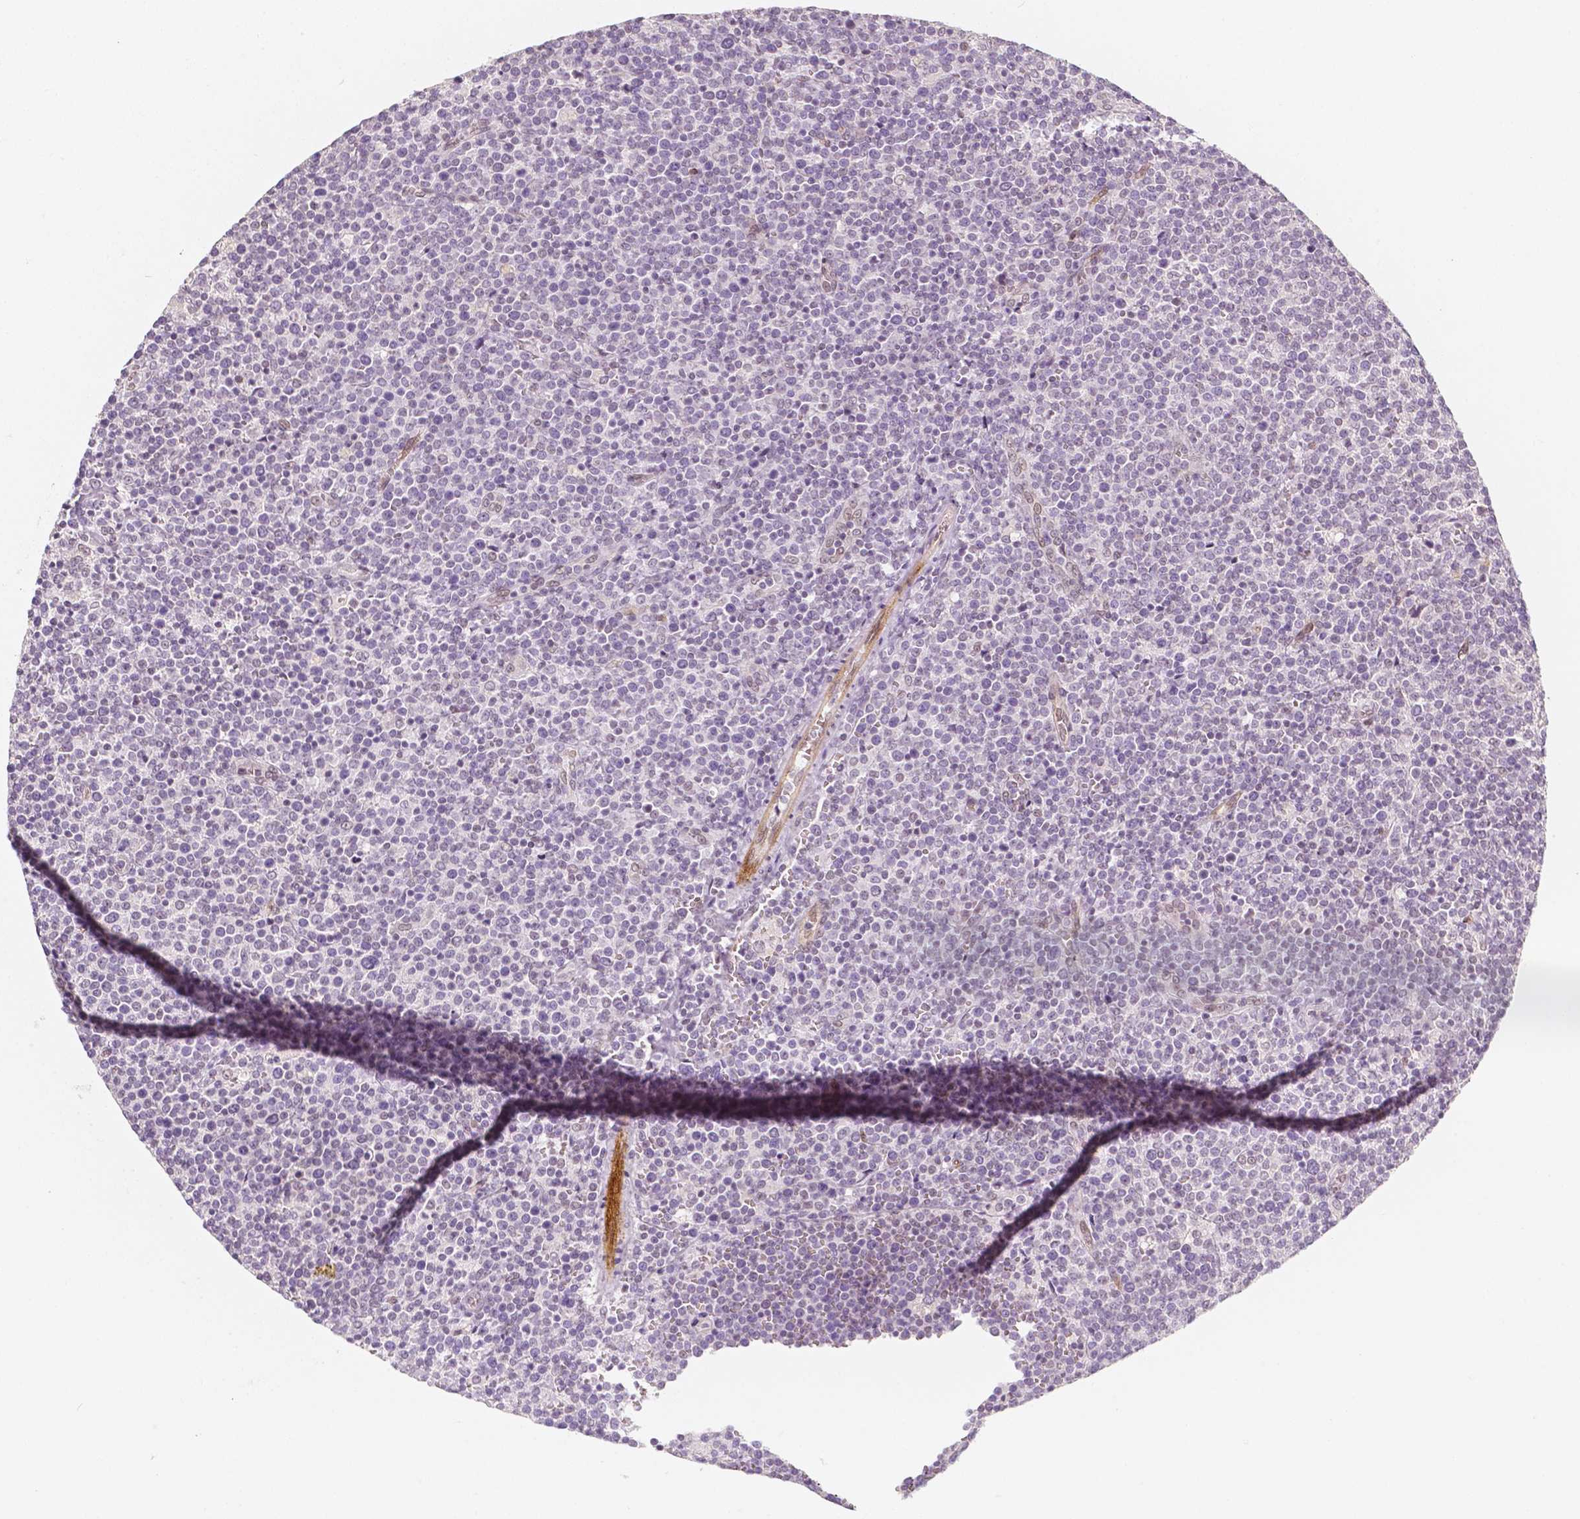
{"staining": {"intensity": "negative", "quantity": "none", "location": "none"}, "tissue": "lymphoma", "cell_type": "Tumor cells", "image_type": "cancer", "snomed": [{"axis": "morphology", "description": "Malignant lymphoma, non-Hodgkin's type, High grade"}, {"axis": "topography", "description": "Lymph node"}], "caption": "Tumor cells are negative for protein expression in human lymphoma.", "gene": "KDM5B", "patient": {"sex": "male", "age": 61}}